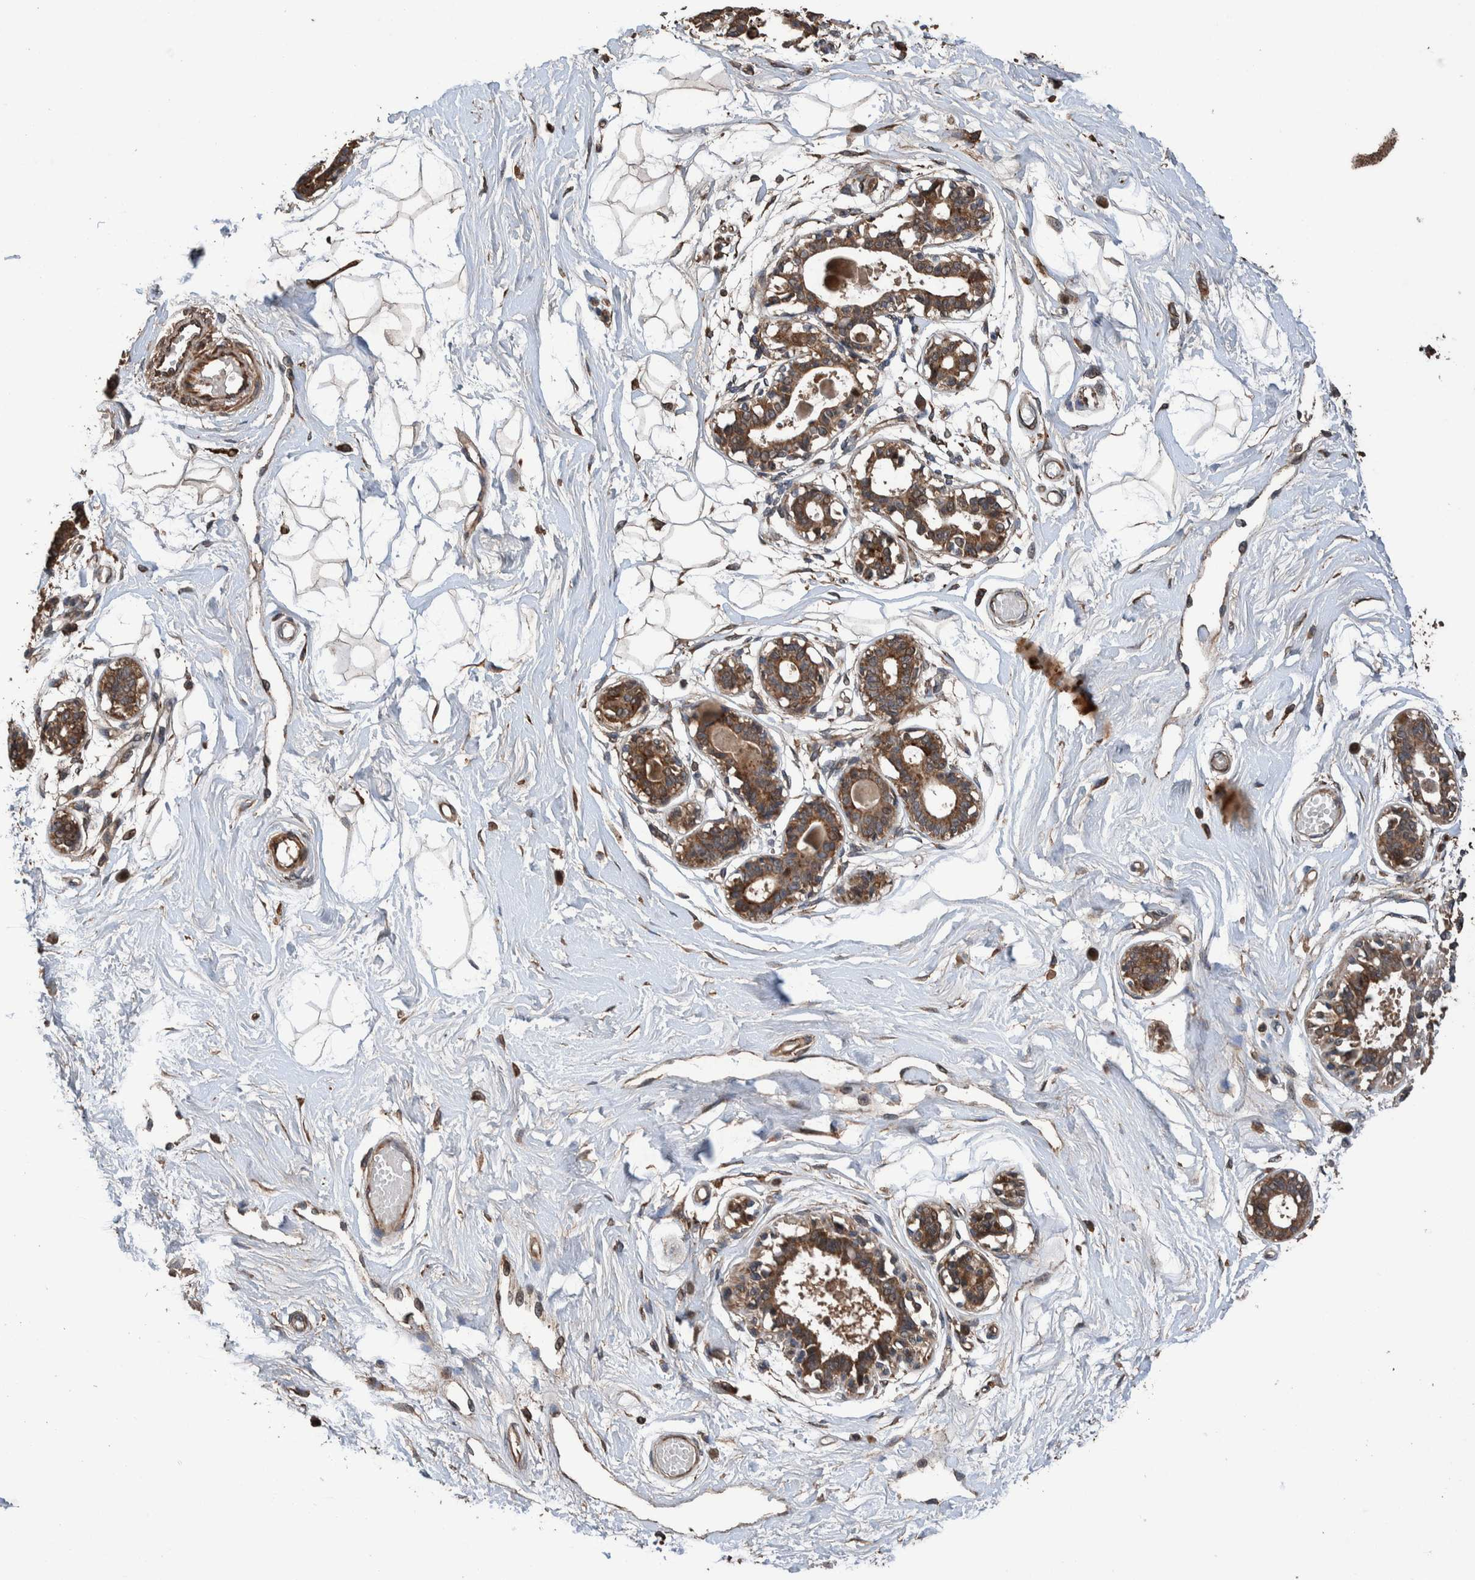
{"staining": {"intensity": "negative", "quantity": "none", "location": "none"}, "tissue": "breast", "cell_type": "Adipocytes", "image_type": "normal", "snomed": [{"axis": "morphology", "description": "Normal tissue, NOS"}, {"axis": "topography", "description": "Breast"}], "caption": "Image shows no protein expression in adipocytes of normal breast. Brightfield microscopy of IHC stained with DAB (brown) and hematoxylin (blue), captured at high magnification.", "gene": "ENSG00000251537", "patient": {"sex": "female", "age": 45}}